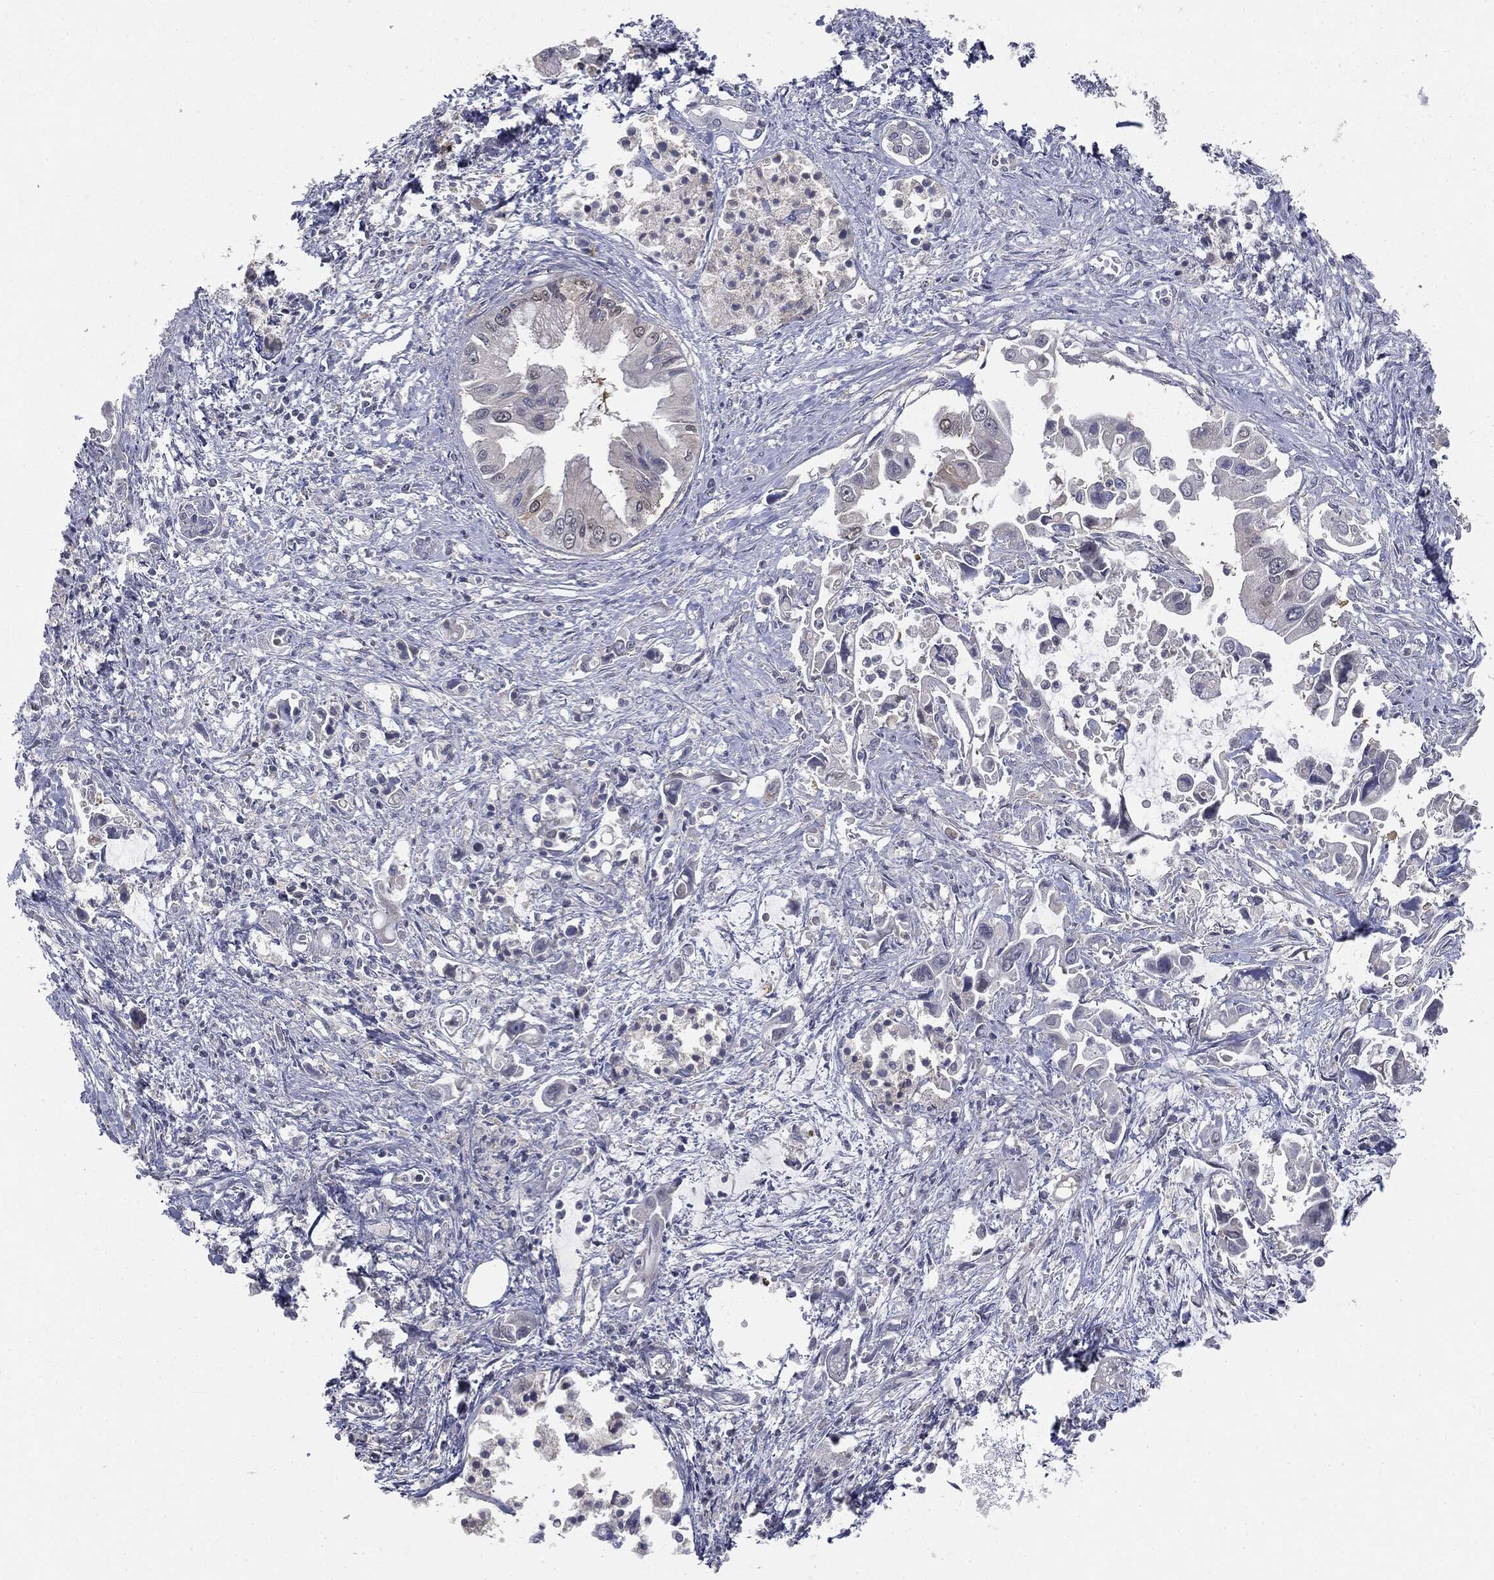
{"staining": {"intensity": "negative", "quantity": "none", "location": "none"}, "tissue": "pancreatic cancer", "cell_type": "Tumor cells", "image_type": "cancer", "snomed": [{"axis": "morphology", "description": "Adenocarcinoma, NOS"}, {"axis": "topography", "description": "Pancreas"}], "caption": "Tumor cells are negative for brown protein staining in adenocarcinoma (pancreatic). (DAB immunohistochemistry visualized using brightfield microscopy, high magnification).", "gene": "SLC2A2", "patient": {"sex": "male", "age": 84}}